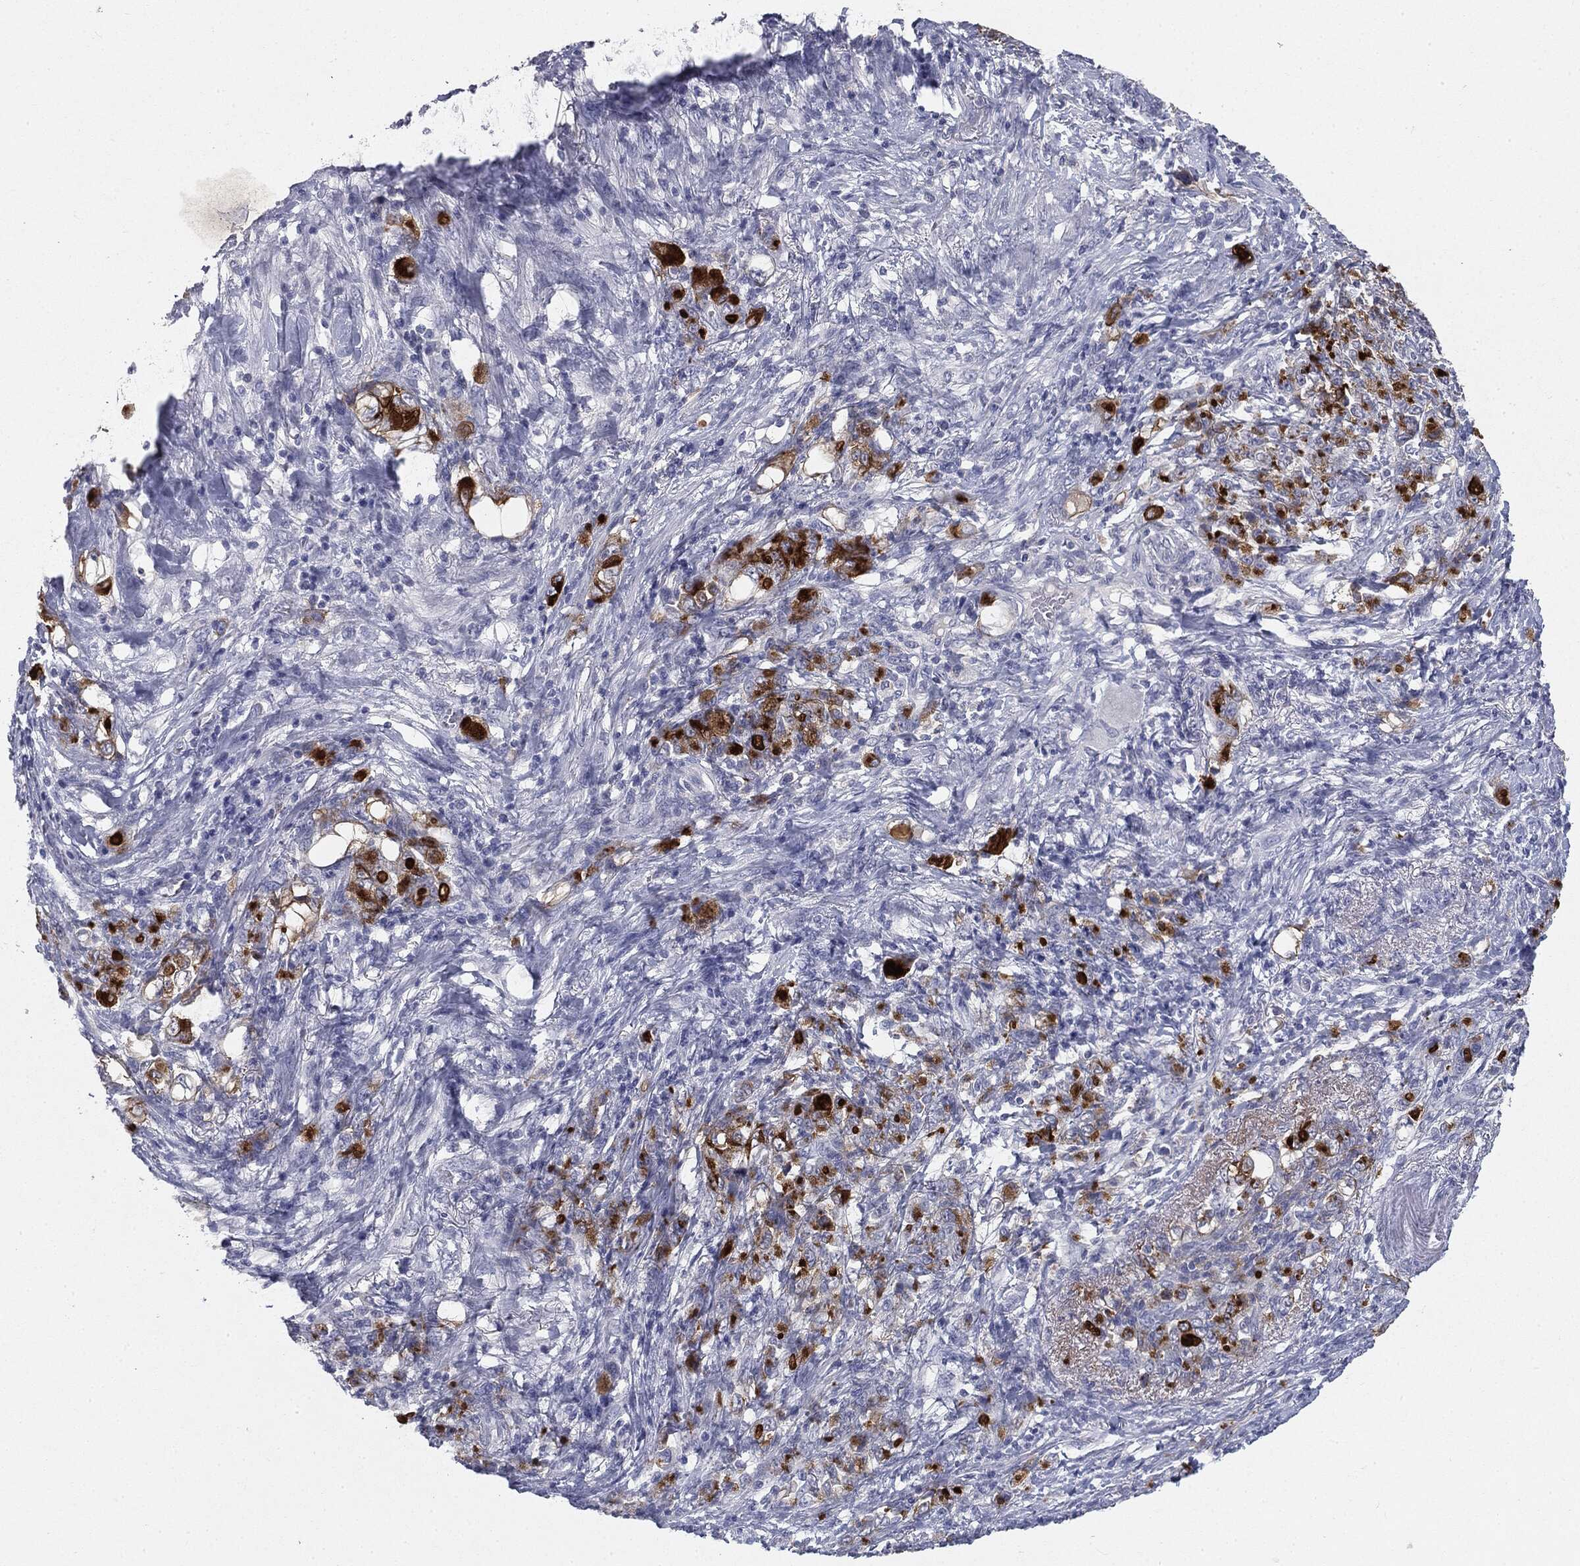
{"staining": {"intensity": "strong", "quantity": "25%-75%", "location": "cytoplasmic/membranous"}, "tissue": "stomach cancer", "cell_type": "Tumor cells", "image_type": "cancer", "snomed": [{"axis": "morphology", "description": "Normal tissue, NOS"}, {"axis": "morphology", "description": "Adenocarcinoma, NOS"}, {"axis": "topography", "description": "Stomach"}], "caption": "This image displays IHC staining of stomach cancer (adenocarcinoma), with high strong cytoplasmic/membranous staining in about 25%-75% of tumor cells.", "gene": "MUC1", "patient": {"sex": "female", "age": 79}}